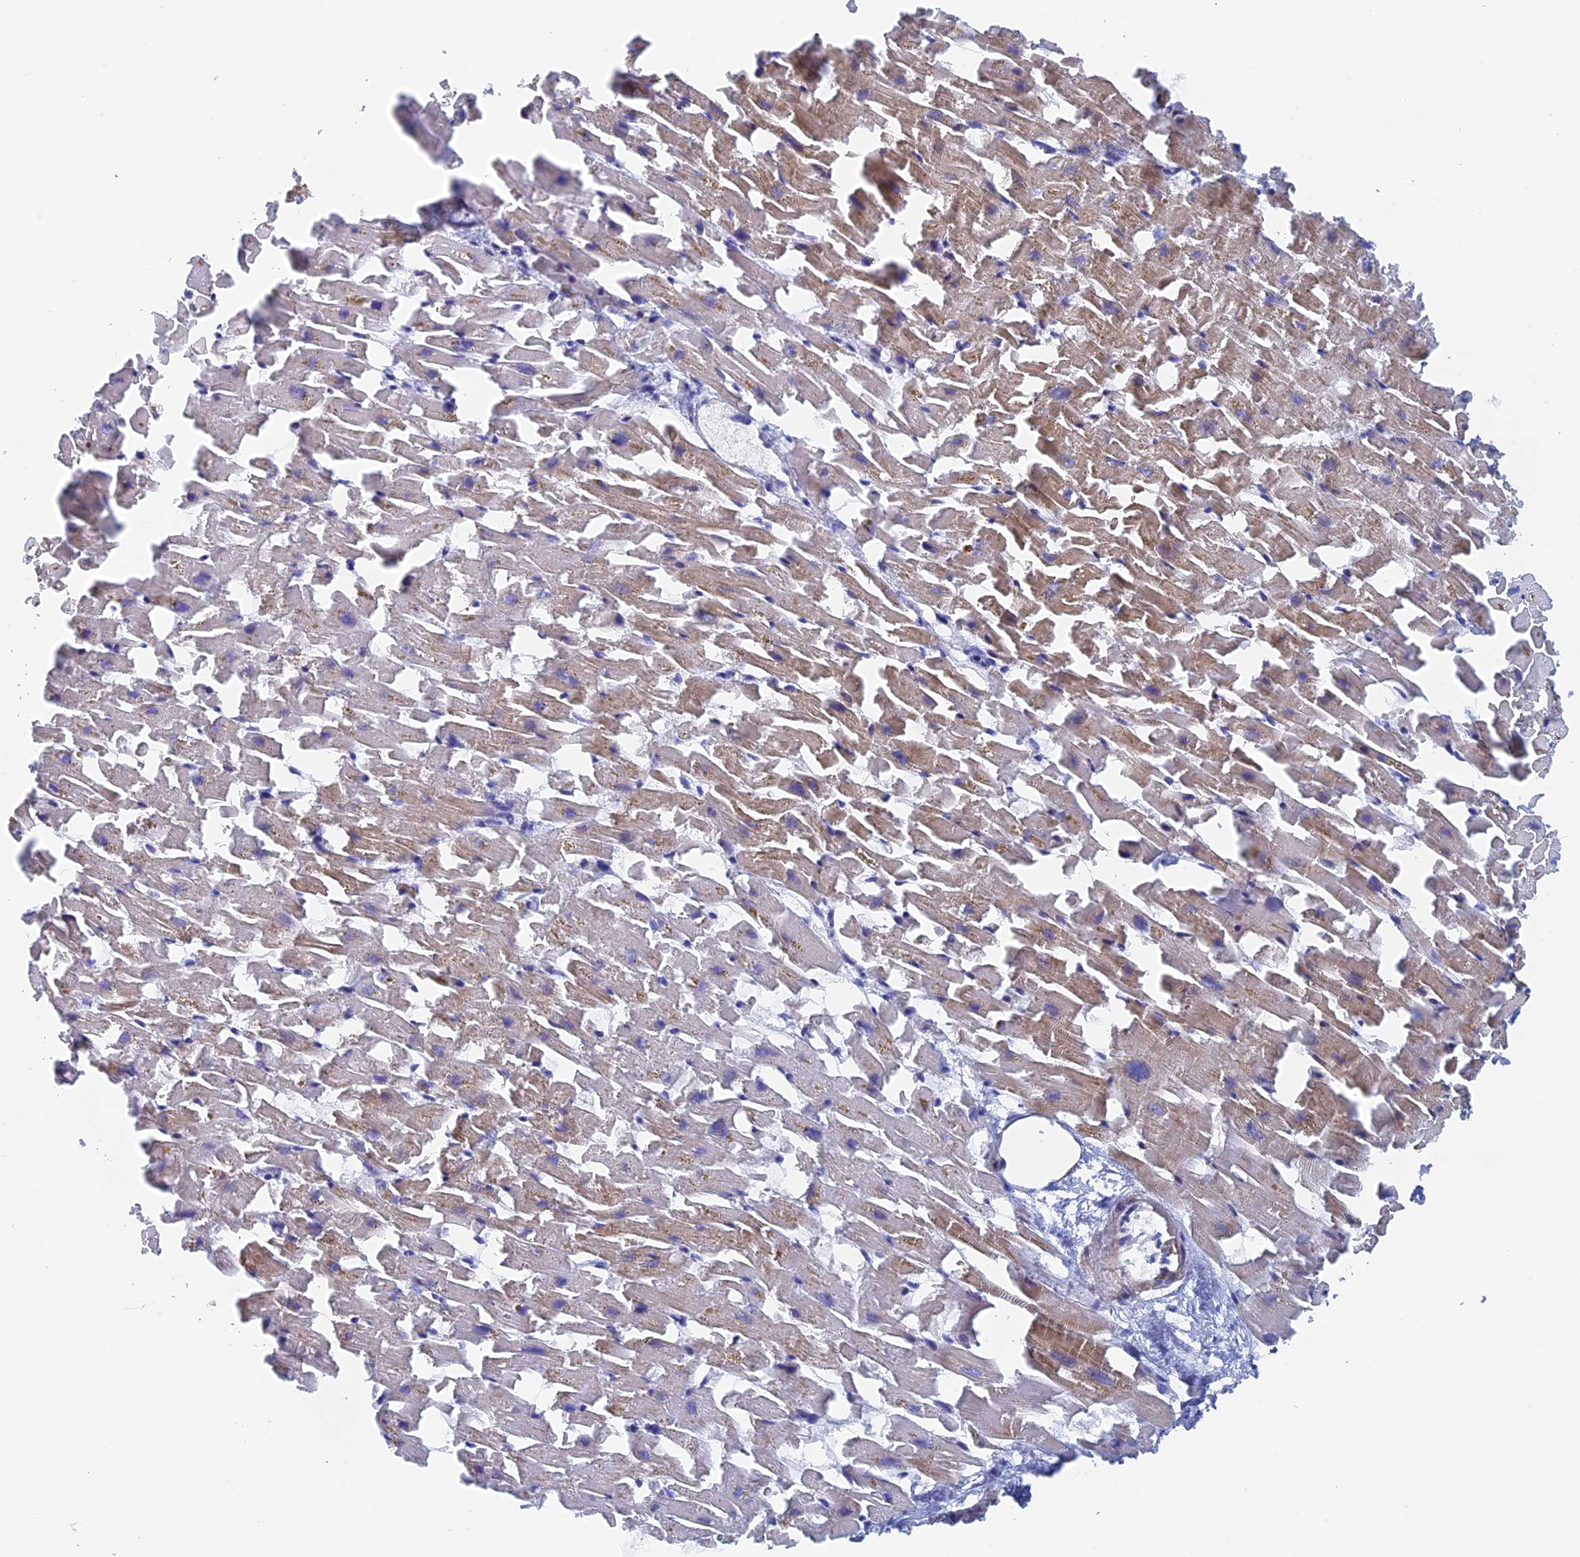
{"staining": {"intensity": "moderate", "quantity": "<25%", "location": "cytoplasmic/membranous"}, "tissue": "heart muscle", "cell_type": "Cardiomyocytes", "image_type": "normal", "snomed": [{"axis": "morphology", "description": "Normal tissue, NOS"}, {"axis": "topography", "description": "Heart"}], "caption": "Immunohistochemistry (IHC) (DAB (3,3'-diaminobenzidine)) staining of unremarkable human heart muscle displays moderate cytoplasmic/membranous protein expression in about <25% of cardiomyocytes. (DAB (3,3'-diaminobenzidine) = brown stain, brightfield microscopy at high magnification).", "gene": "BRD2", "patient": {"sex": "female", "age": 64}}